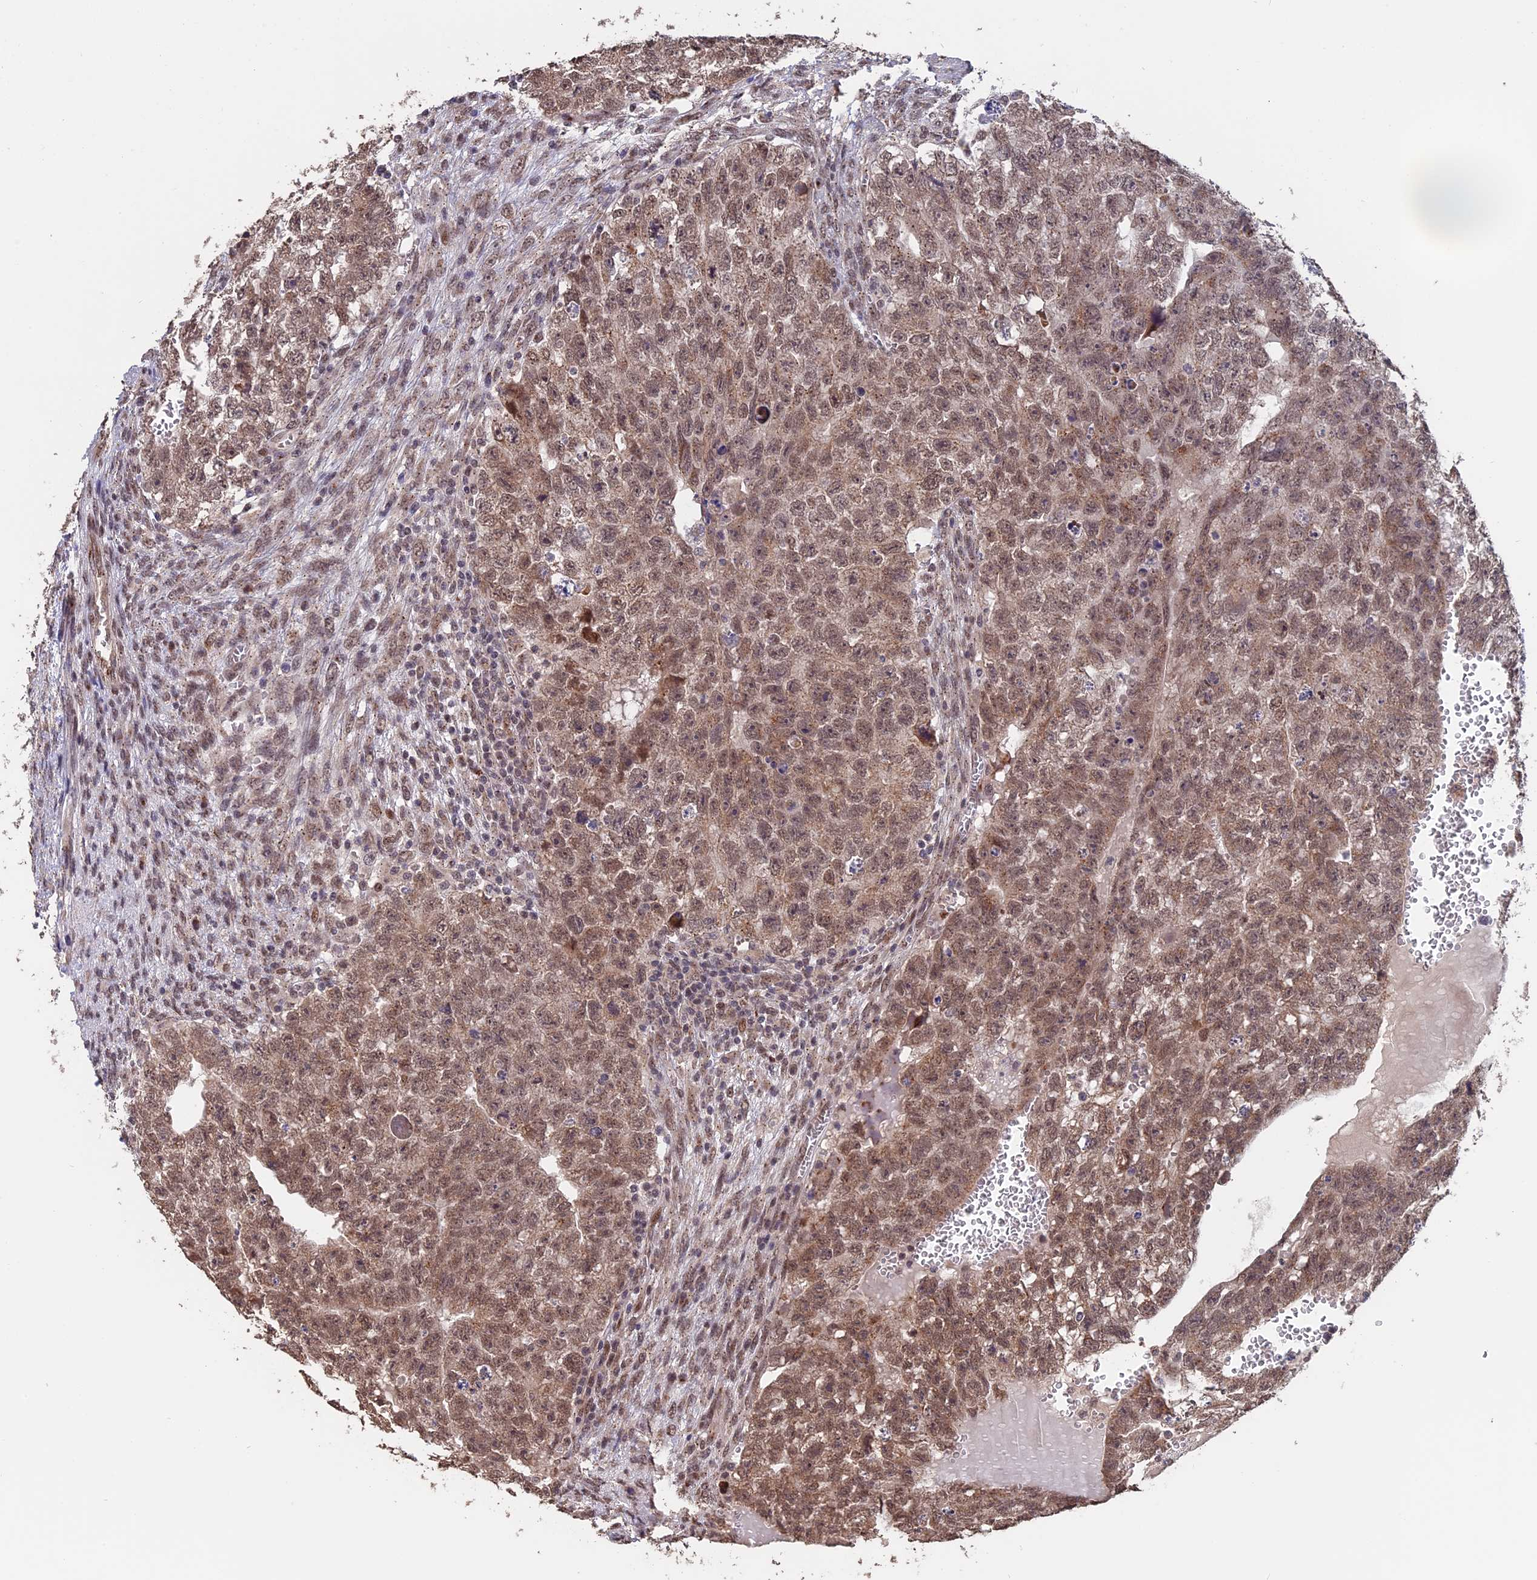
{"staining": {"intensity": "moderate", "quantity": ">75%", "location": "nuclear"}, "tissue": "testis cancer", "cell_type": "Tumor cells", "image_type": "cancer", "snomed": [{"axis": "morphology", "description": "Seminoma, NOS"}, {"axis": "morphology", "description": "Carcinoma, Embryonal, NOS"}, {"axis": "topography", "description": "Testis"}], "caption": "About >75% of tumor cells in seminoma (testis) demonstrate moderate nuclear protein staining as visualized by brown immunohistochemical staining.", "gene": "PIGQ", "patient": {"sex": "male", "age": 38}}